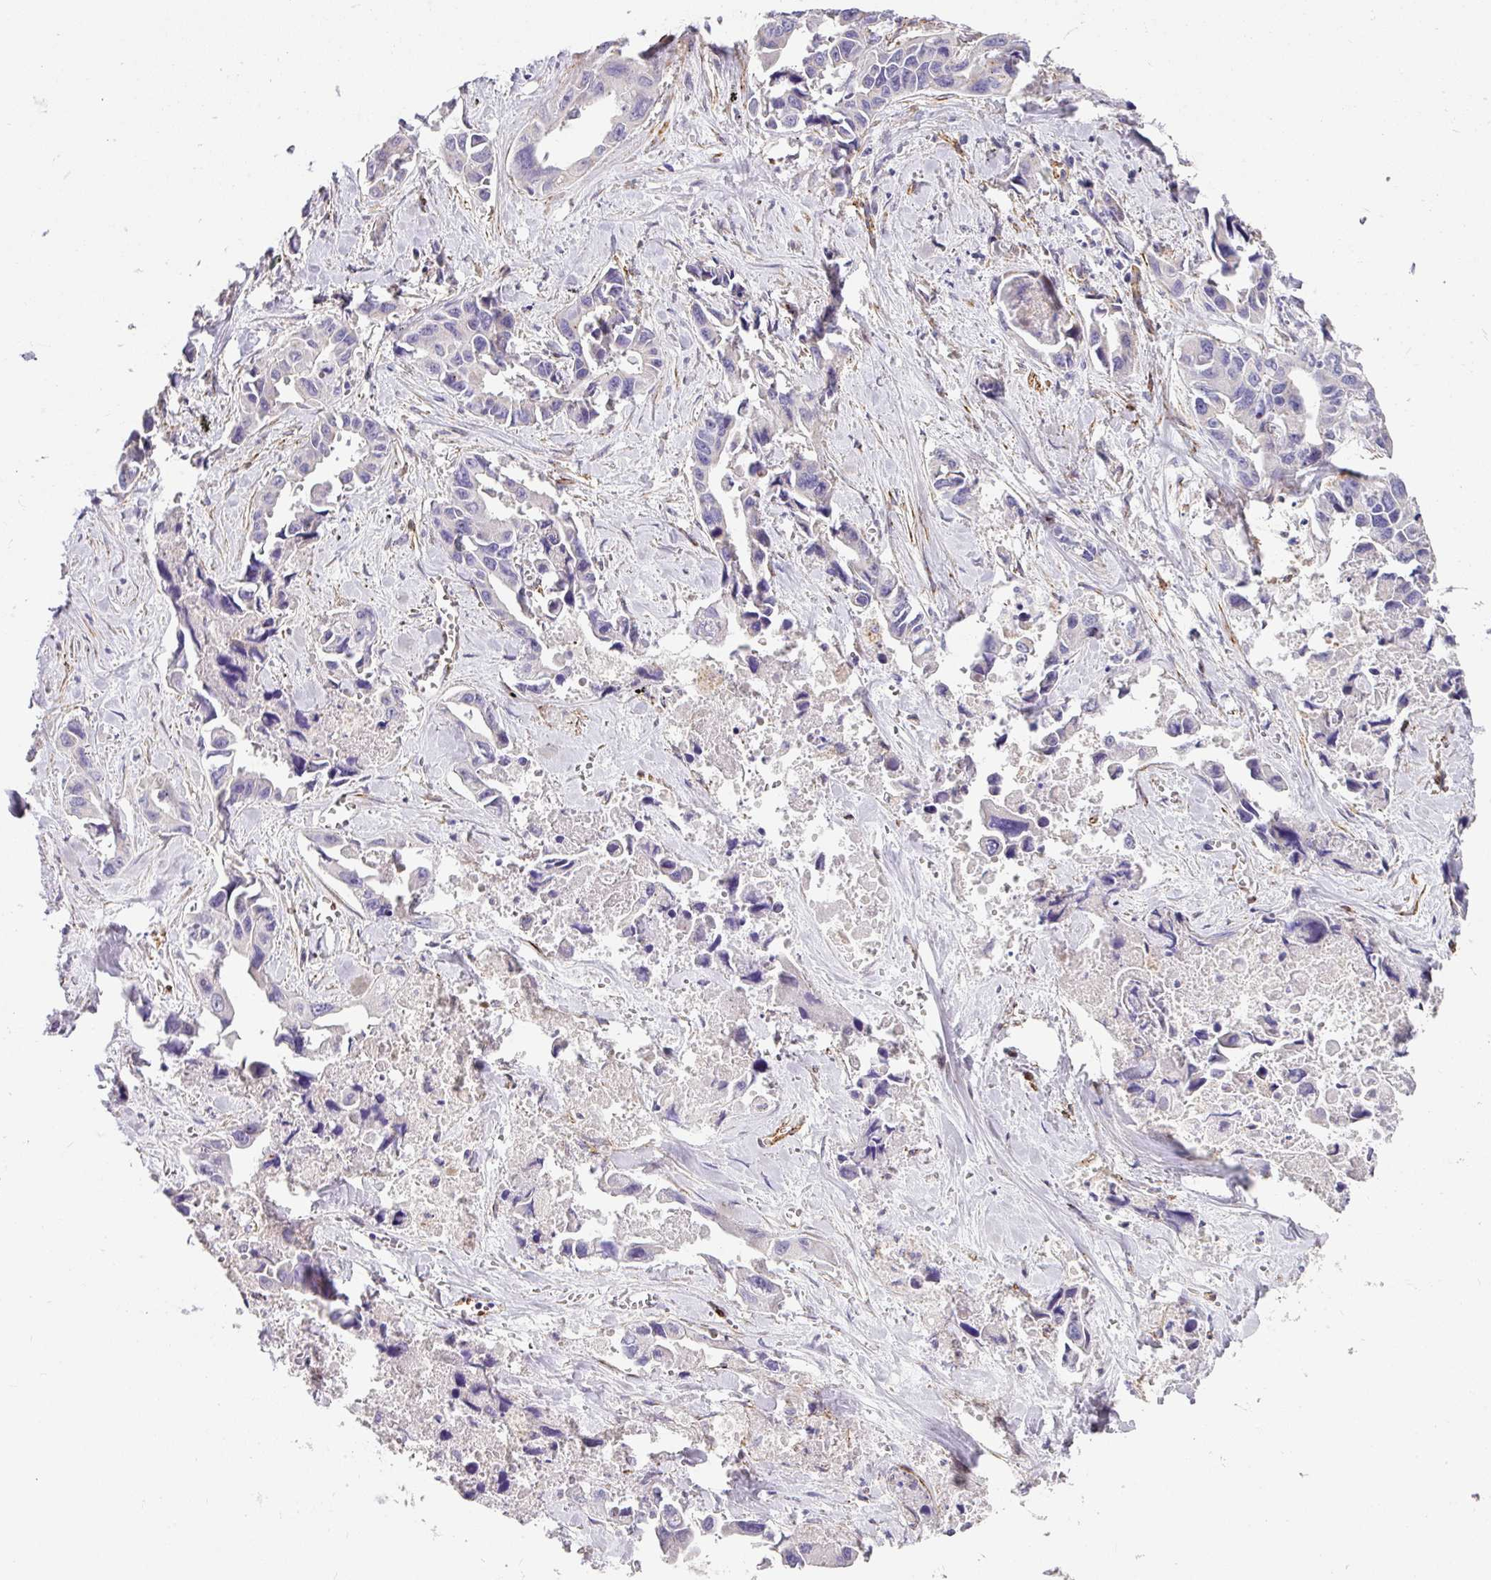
{"staining": {"intensity": "negative", "quantity": "none", "location": "none"}, "tissue": "lung cancer", "cell_type": "Tumor cells", "image_type": "cancer", "snomed": [{"axis": "morphology", "description": "Adenocarcinoma, NOS"}, {"axis": "topography", "description": "Lung"}], "caption": "Photomicrograph shows no significant protein expression in tumor cells of lung adenocarcinoma.", "gene": "SLC25A17", "patient": {"sex": "male", "age": 64}}